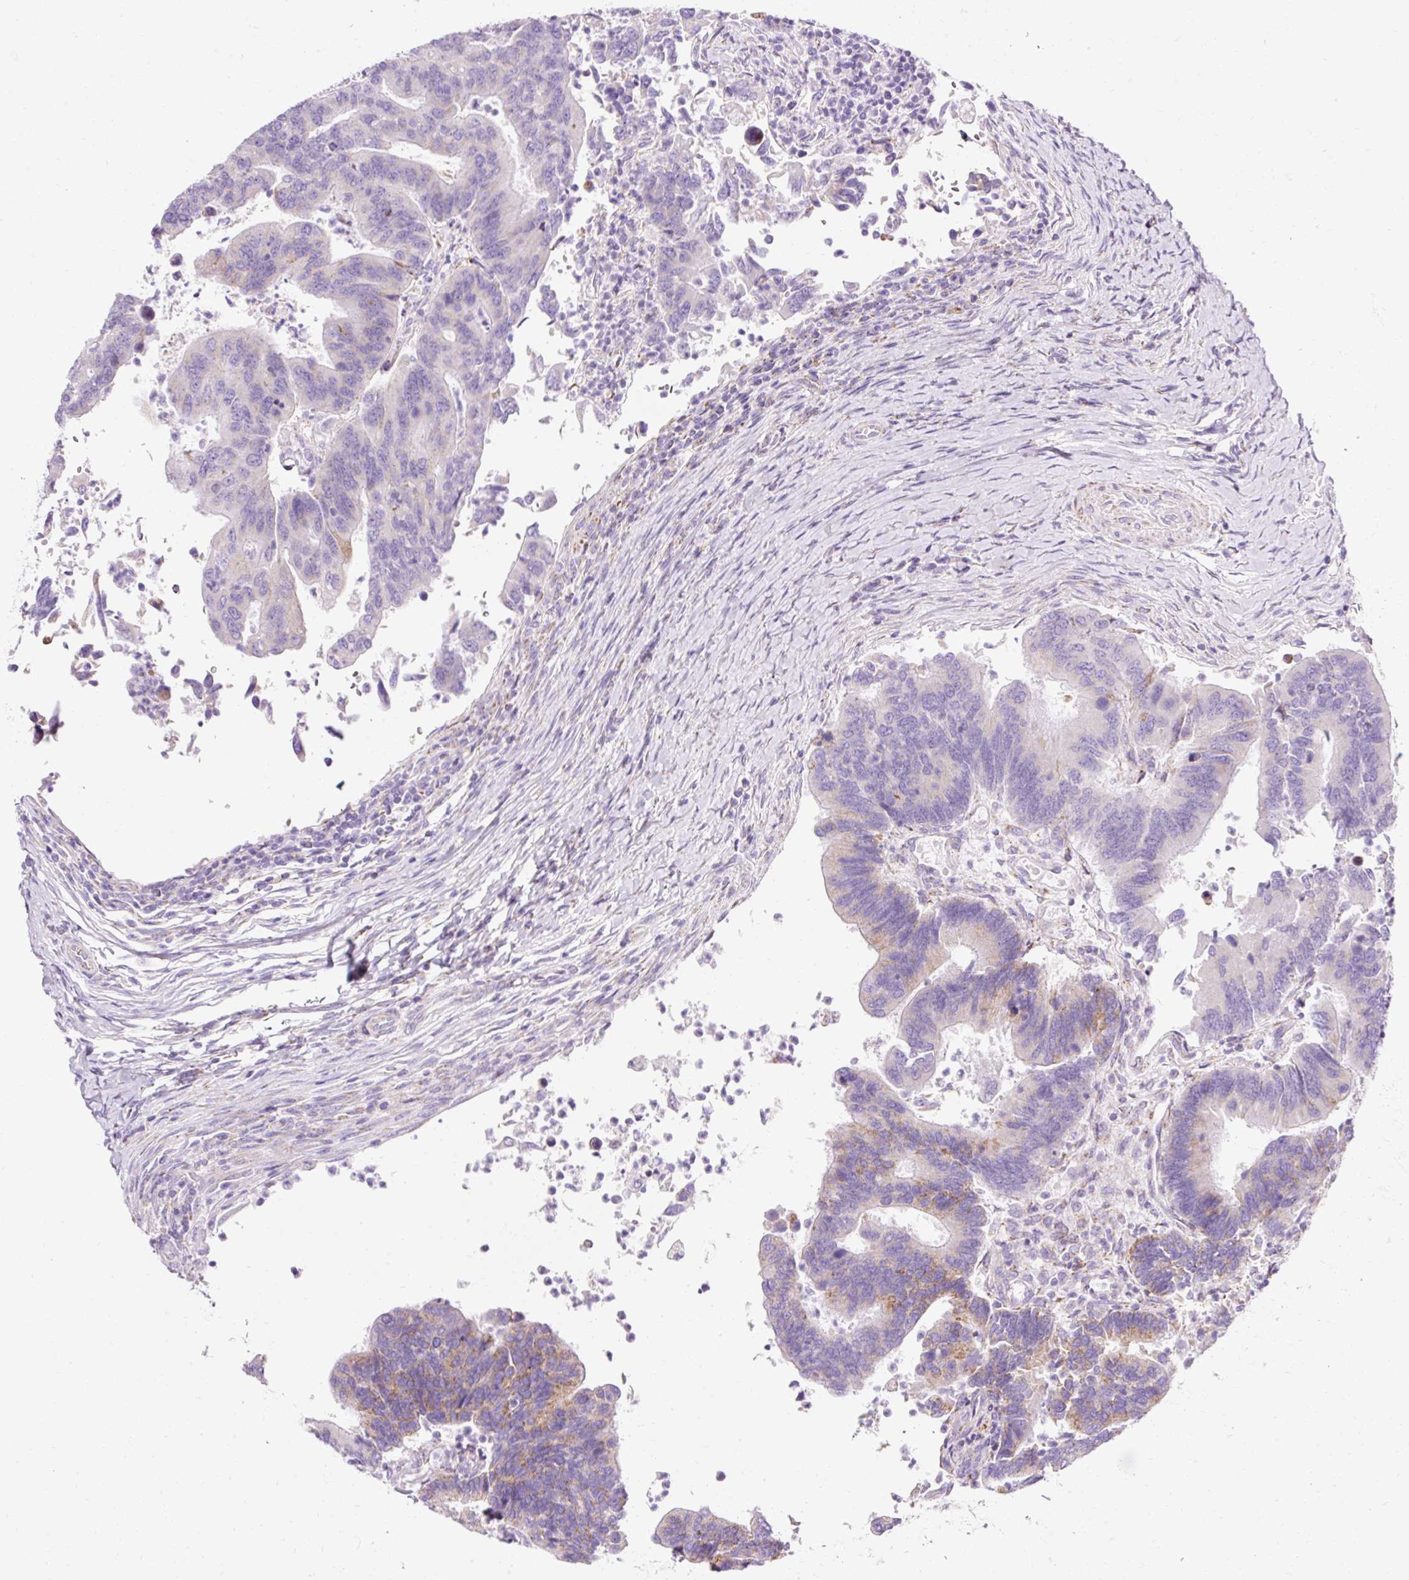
{"staining": {"intensity": "moderate", "quantity": "<25%", "location": "cytoplasmic/membranous"}, "tissue": "colorectal cancer", "cell_type": "Tumor cells", "image_type": "cancer", "snomed": [{"axis": "morphology", "description": "Adenocarcinoma, NOS"}, {"axis": "topography", "description": "Colon"}], "caption": "Immunohistochemistry of colorectal adenocarcinoma shows low levels of moderate cytoplasmic/membranous positivity in about <25% of tumor cells.", "gene": "PLPP2", "patient": {"sex": "female", "age": 67}}